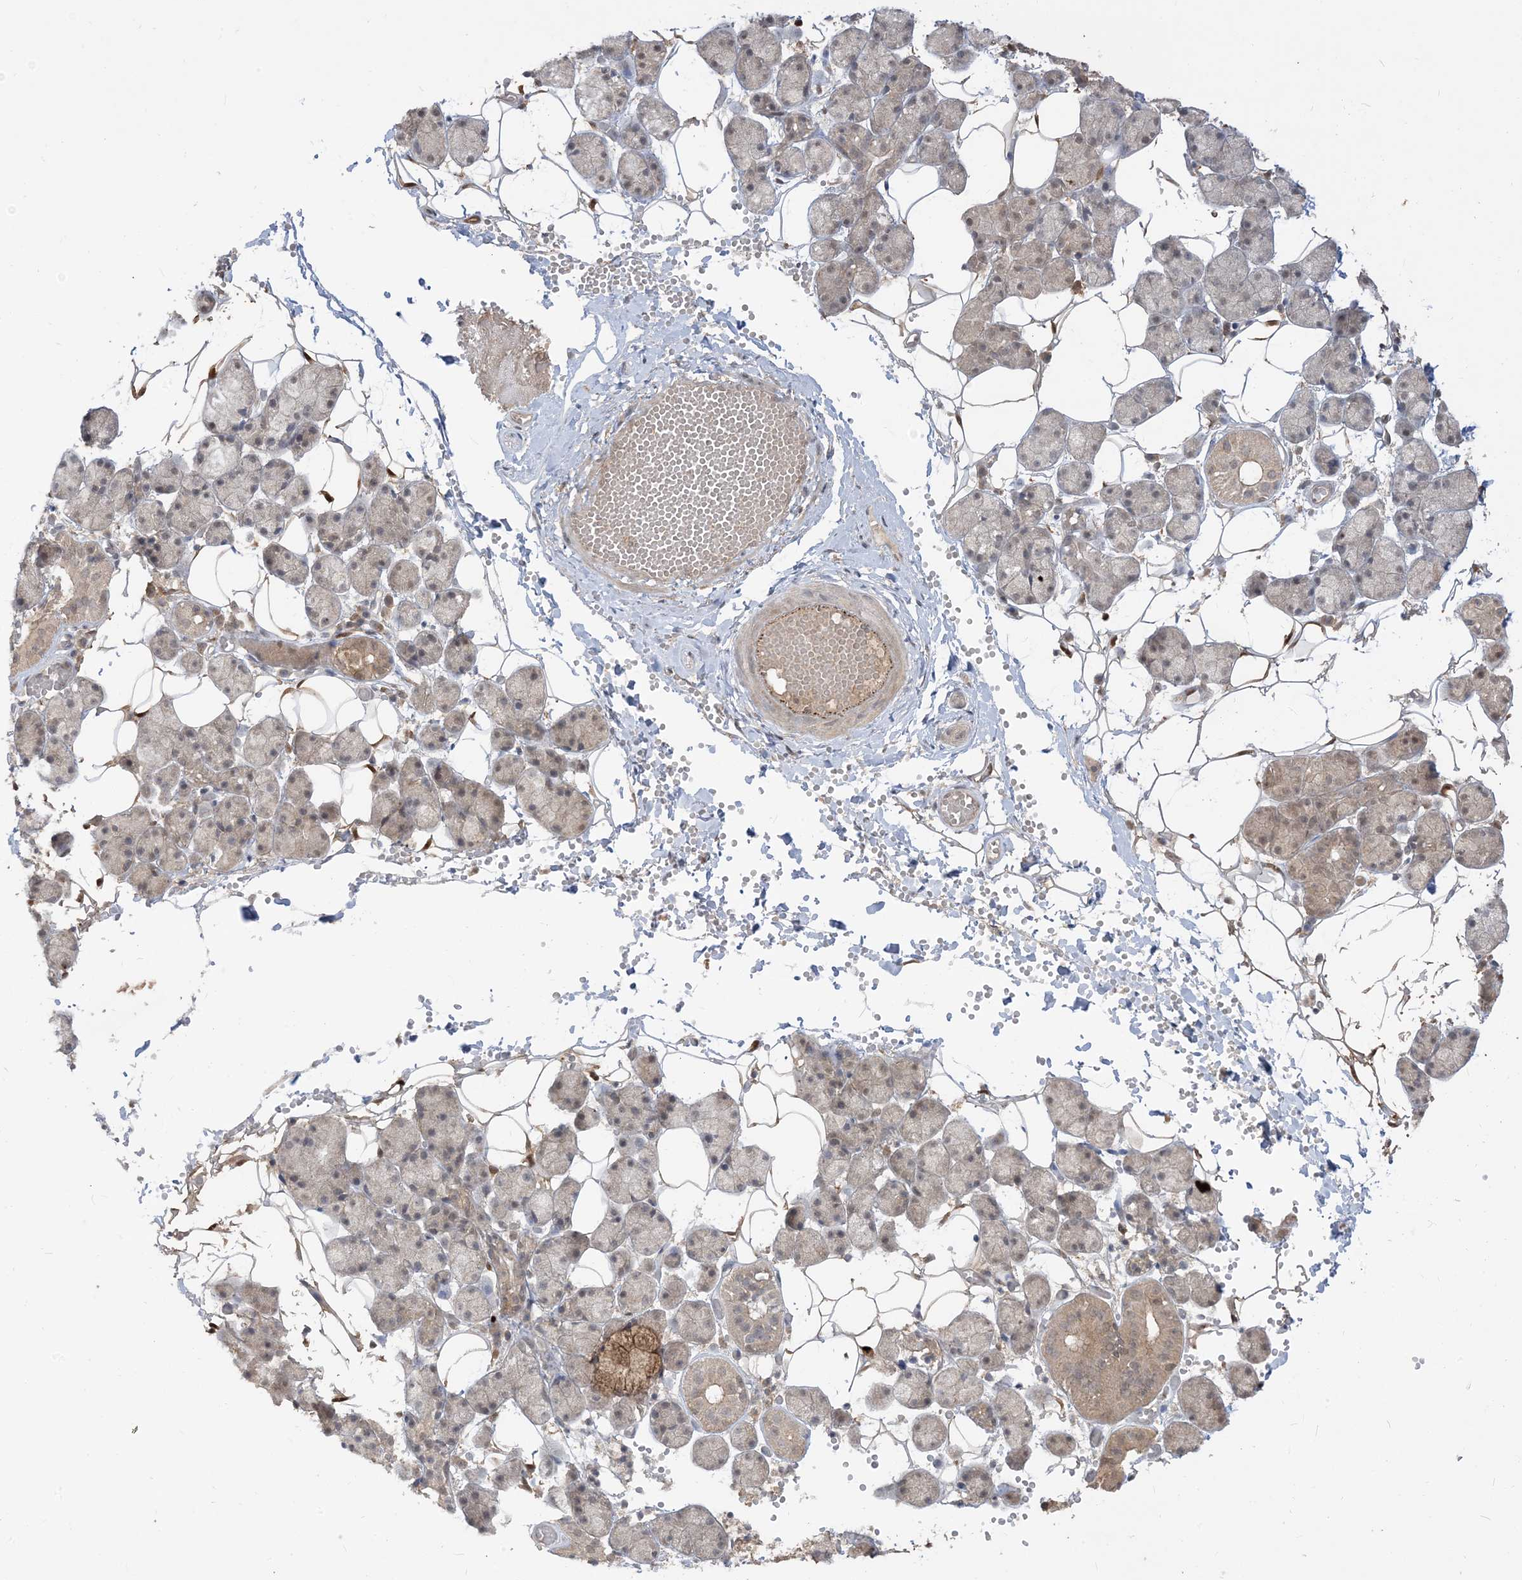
{"staining": {"intensity": "weak", "quantity": "25%-75%", "location": "cytoplasmic/membranous"}, "tissue": "salivary gland", "cell_type": "Glandular cells", "image_type": "normal", "snomed": [{"axis": "morphology", "description": "Normal tissue, NOS"}, {"axis": "topography", "description": "Salivary gland"}], "caption": "Salivary gland stained with IHC displays weak cytoplasmic/membranous positivity in about 25%-75% of glandular cells.", "gene": "TBCC", "patient": {"sex": "female", "age": 33}}